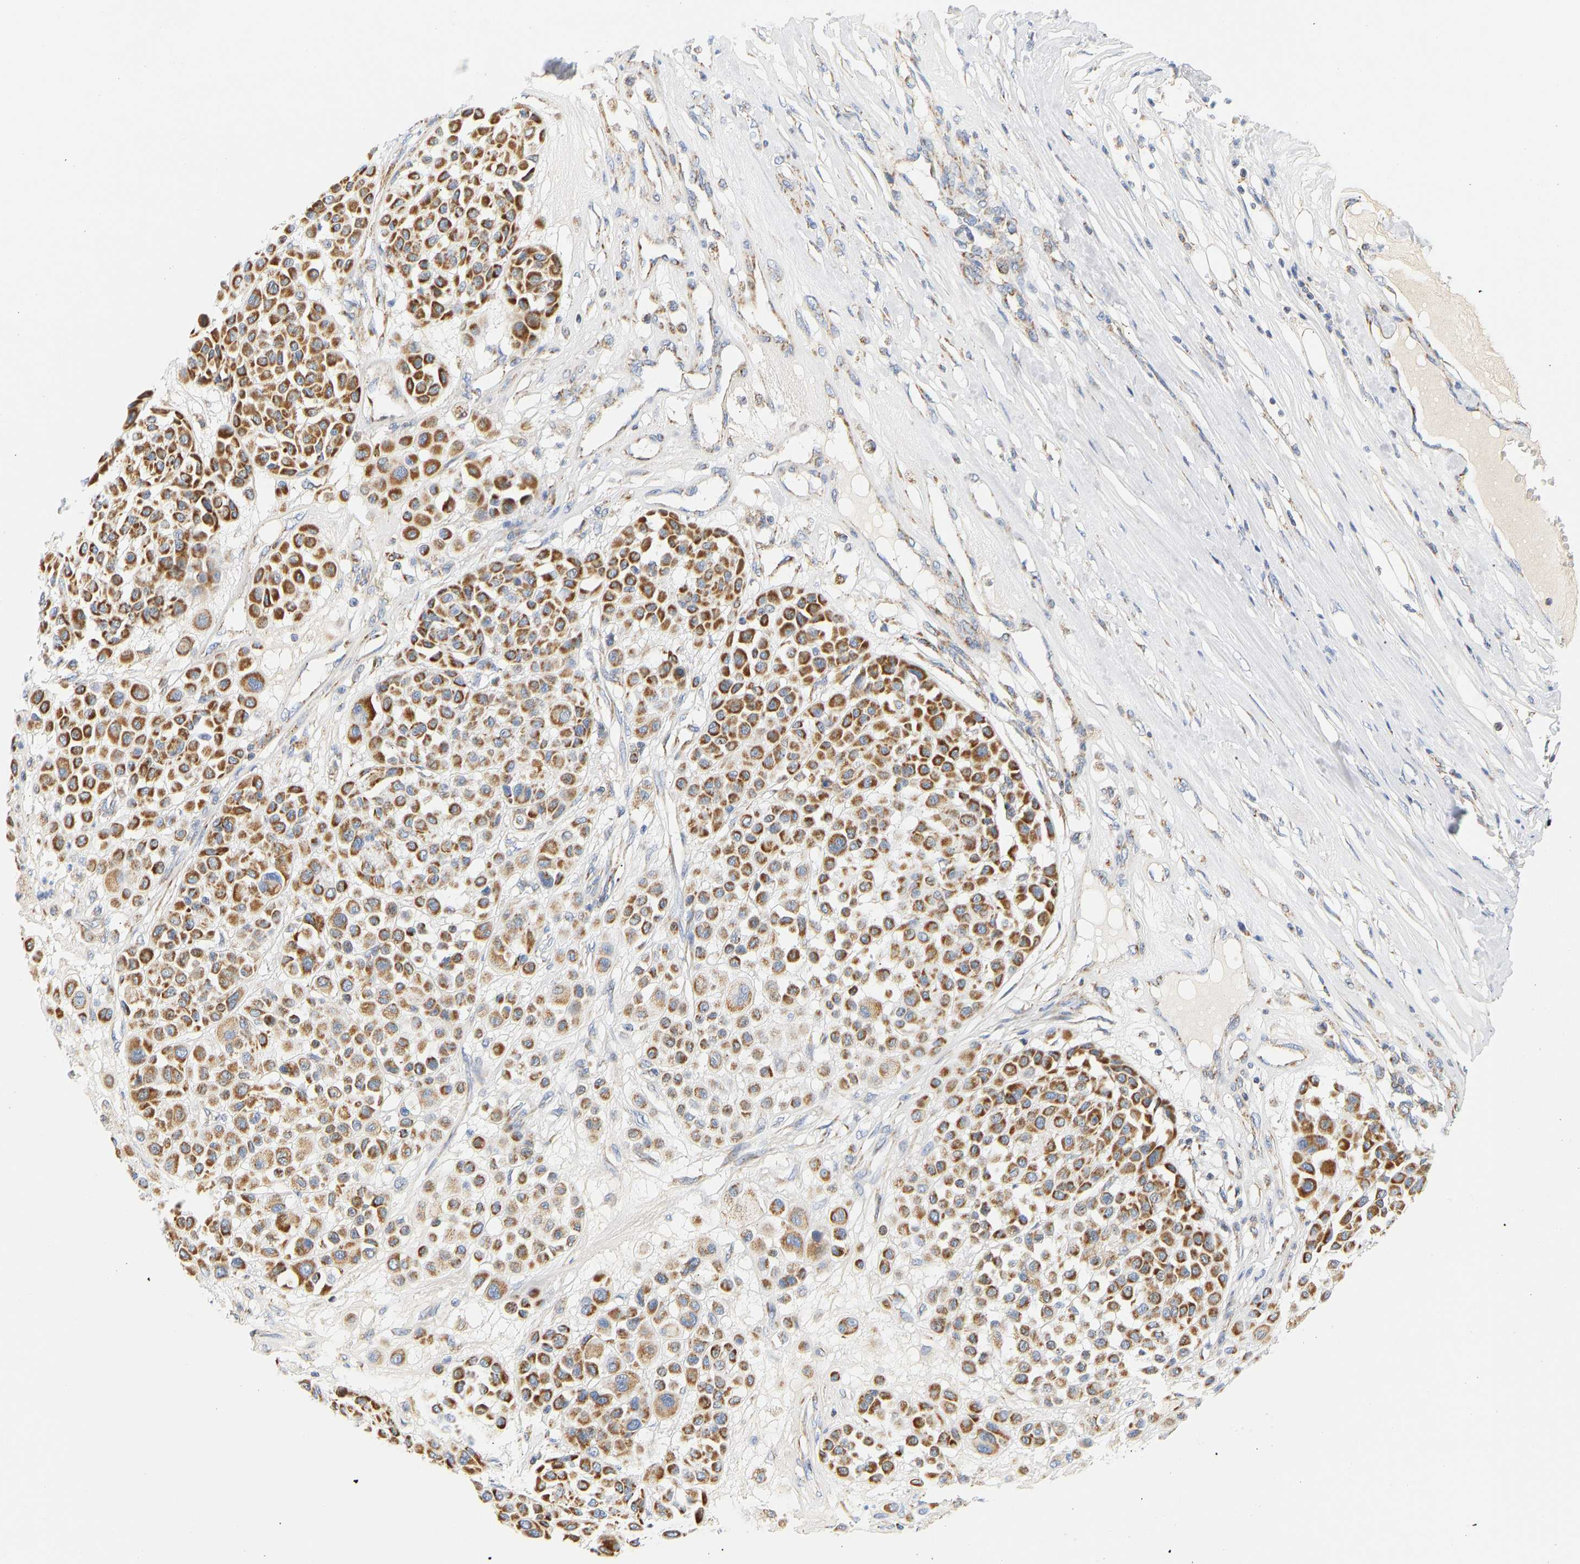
{"staining": {"intensity": "strong", "quantity": ">75%", "location": "cytoplasmic/membranous"}, "tissue": "melanoma", "cell_type": "Tumor cells", "image_type": "cancer", "snomed": [{"axis": "morphology", "description": "Malignant melanoma, Metastatic site"}, {"axis": "topography", "description": "Soft tissue"}], "caption": "Tumor cells show high levels of strong cytoplasmic/membranous positivity in approximately >75% of cells in malignant melanoma (metastatic site).", "gene": "GRPEL2", "patient": {"sex": "male", "age": 41}}